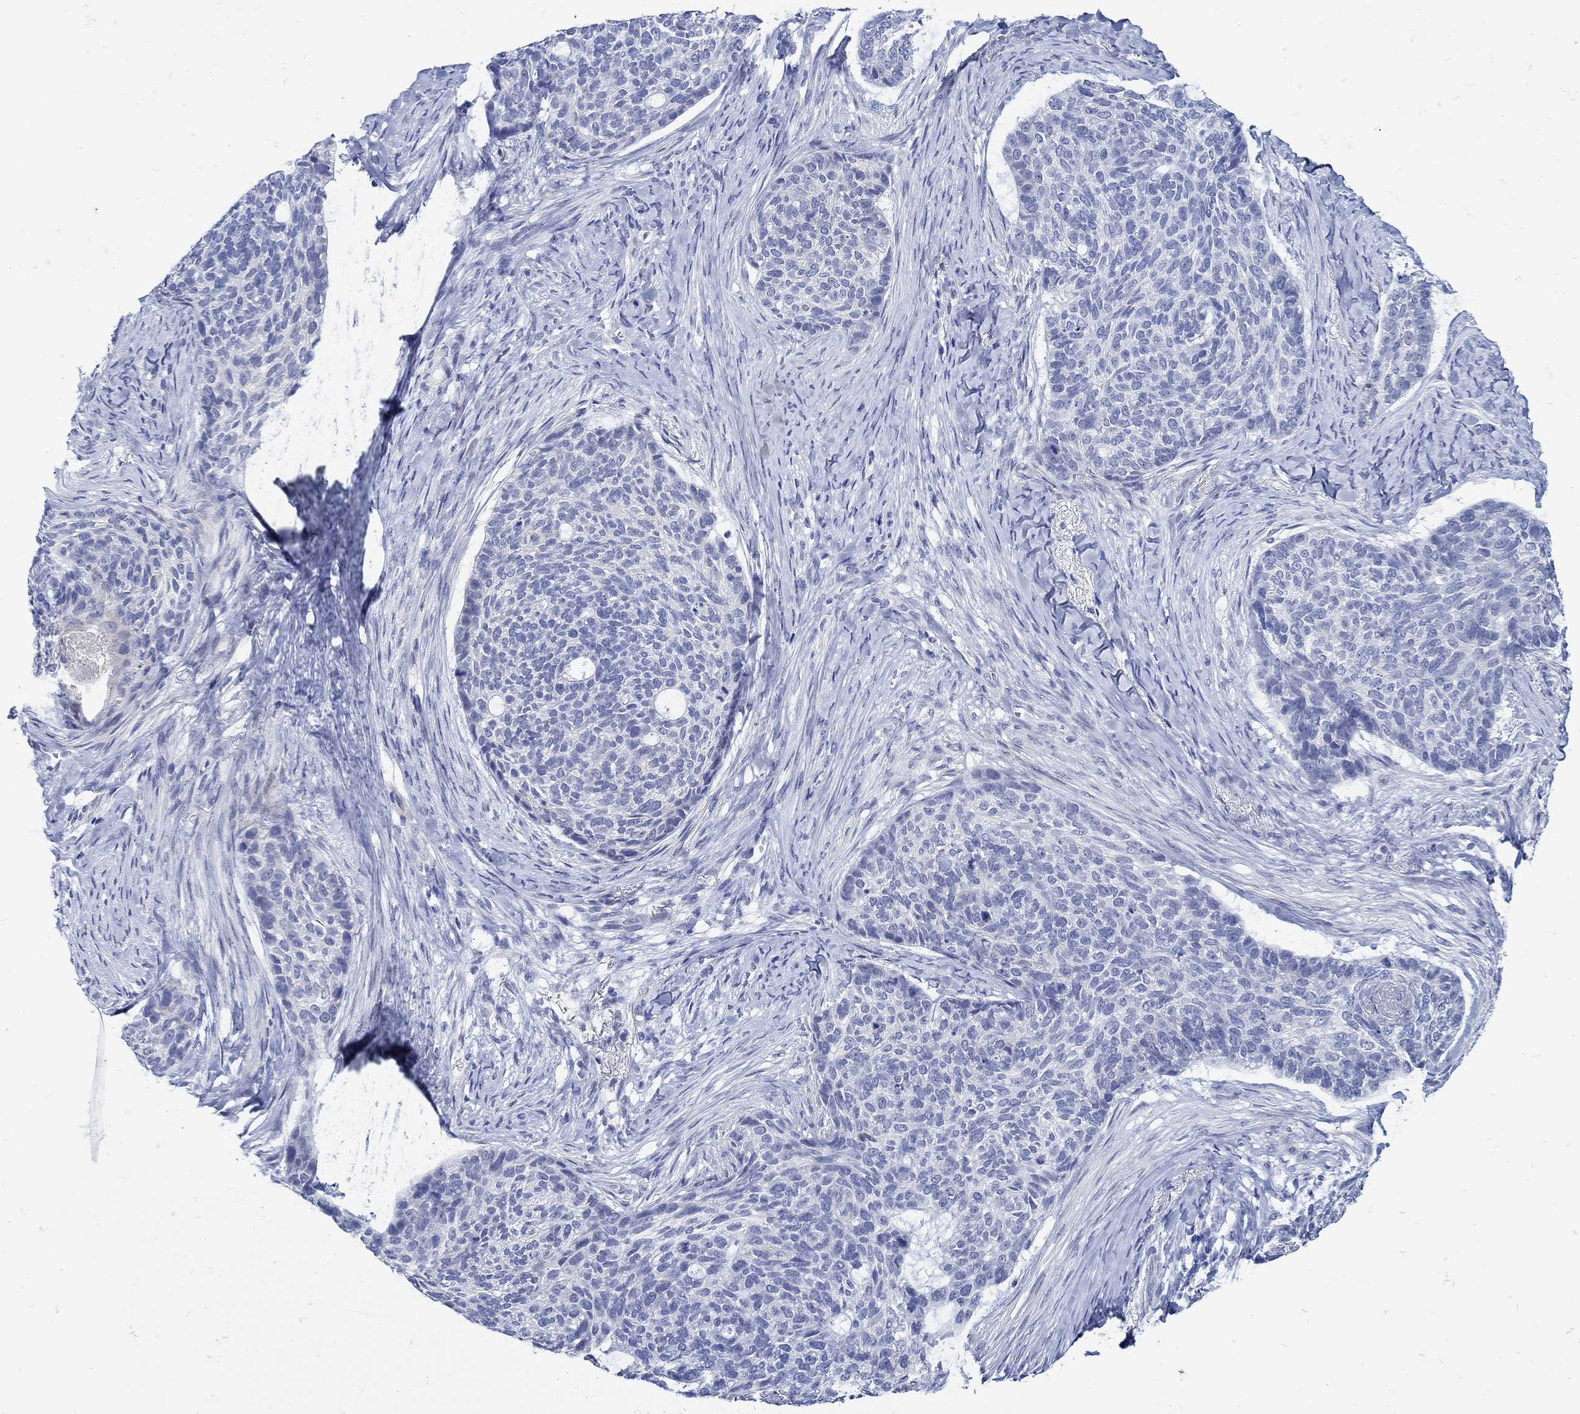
{"staining": {"intensity": "negative", "quantity": "none", "location": "none"}, "tissue": "skin cancer", "cell_type": "Tumor cells", "image_type": "cancer", "snomed": [{"axis": "morphology", "description": "Basal cell carcinoma"}, {"axis": "topography", "description": "Skin"}], "caption": "Tumor cells are negative for brown protein staining in basal cell carcinoma (skin). (Immunohistochemistry (ihc), brightfield microscopy, high magnification).", "gene": "NOS1", "patient": {"sex": "female", "age": 69}}